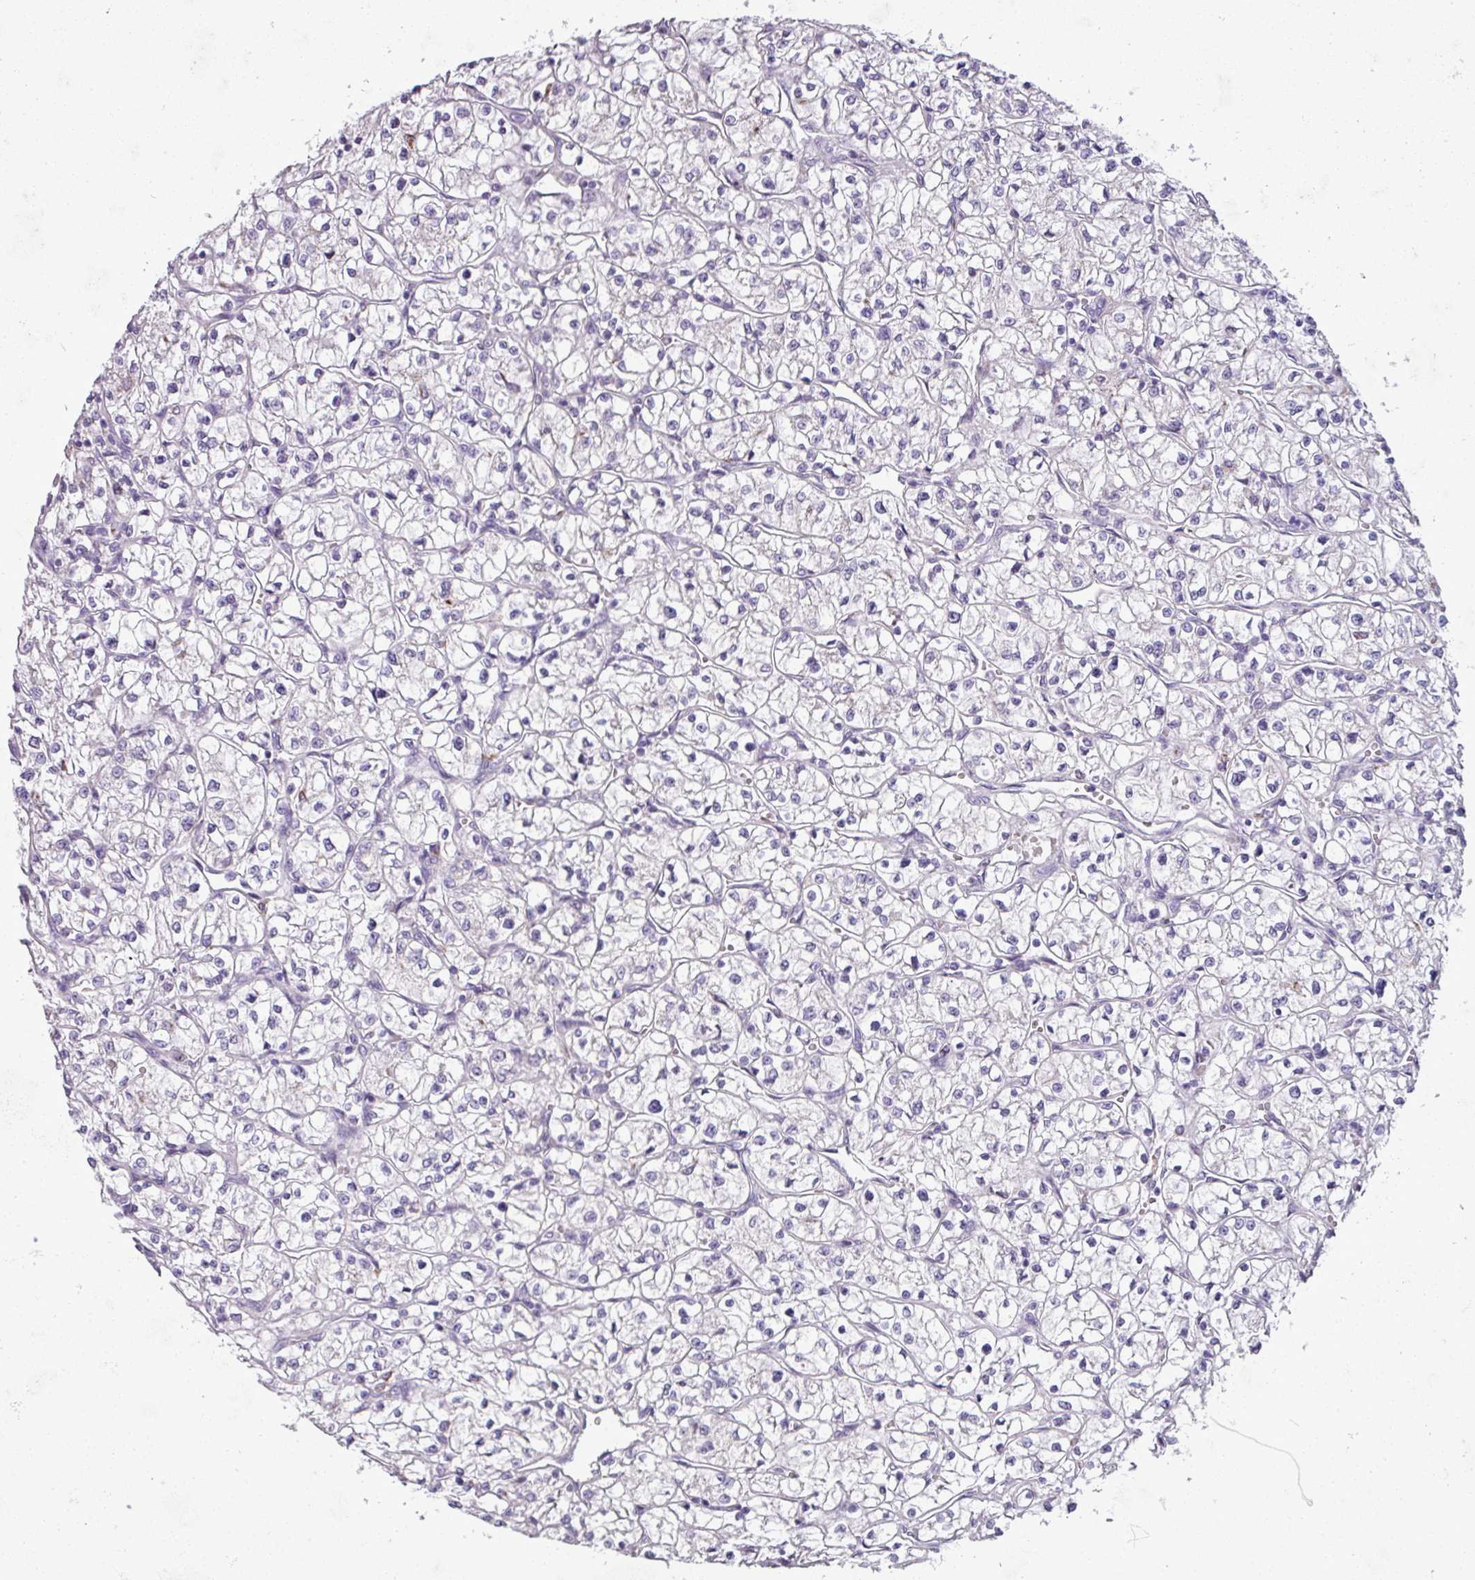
{"staining": {"intensity": "negative", "quantity": "none", "location": "none"}, "tissue": "renal cancer", "cell_type": "Tumor cells", "image_type": "cancer", "snomed": [{"axis": "morphology", "description": "Adenocarcinoma, NOS"}, {"axis": "topography", "description": "Kidney"}], "caption": "This image is of renal cancer (adenocarcinoma) stained with immunohistochemistry (IHC) to label a protein in brown with the nuclei are counter-stained blue. There is no expression in tumor cells.", "gene": "ZNF667", "patient": {"sex": "female", "age": 64}}